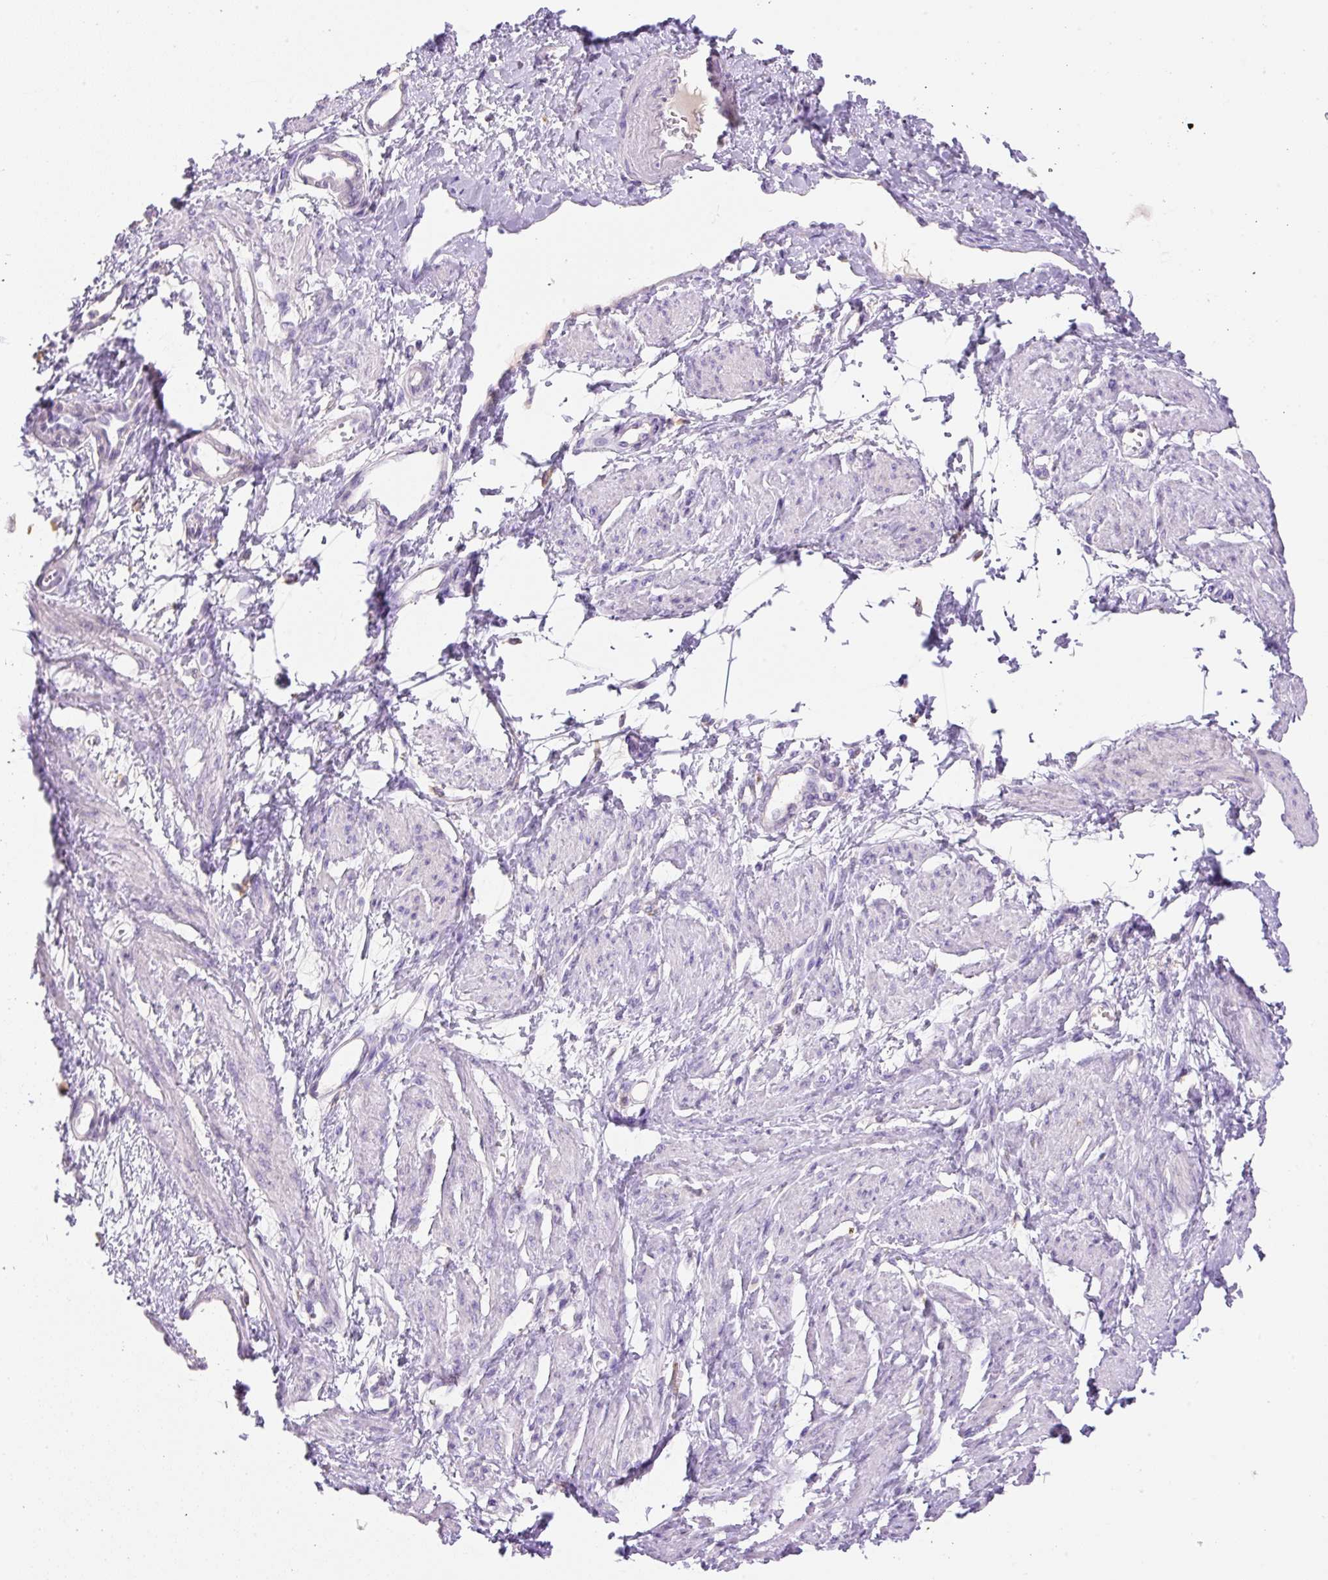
{"staining": {"intensity": "negative", "quantity": "none", "location": "none"}, "tissue": "smooth muscle", "cell_type": "Smooth muscle cells", "image_type": "normal", "snomed": [{"axis": "morphology", "description": "Normal tissue, NOS"}, {"axis": "topography", "description": "Smooth muscle"}, {"axis": "topography", "description": "Uterus"}], "caption": "This is an IHC photomicrograph of normal human smooth muscle. There is no positivity in smooth muscle cells.", "gene": "TDRD15", "patient": {"sex": "female", "age": 39}}